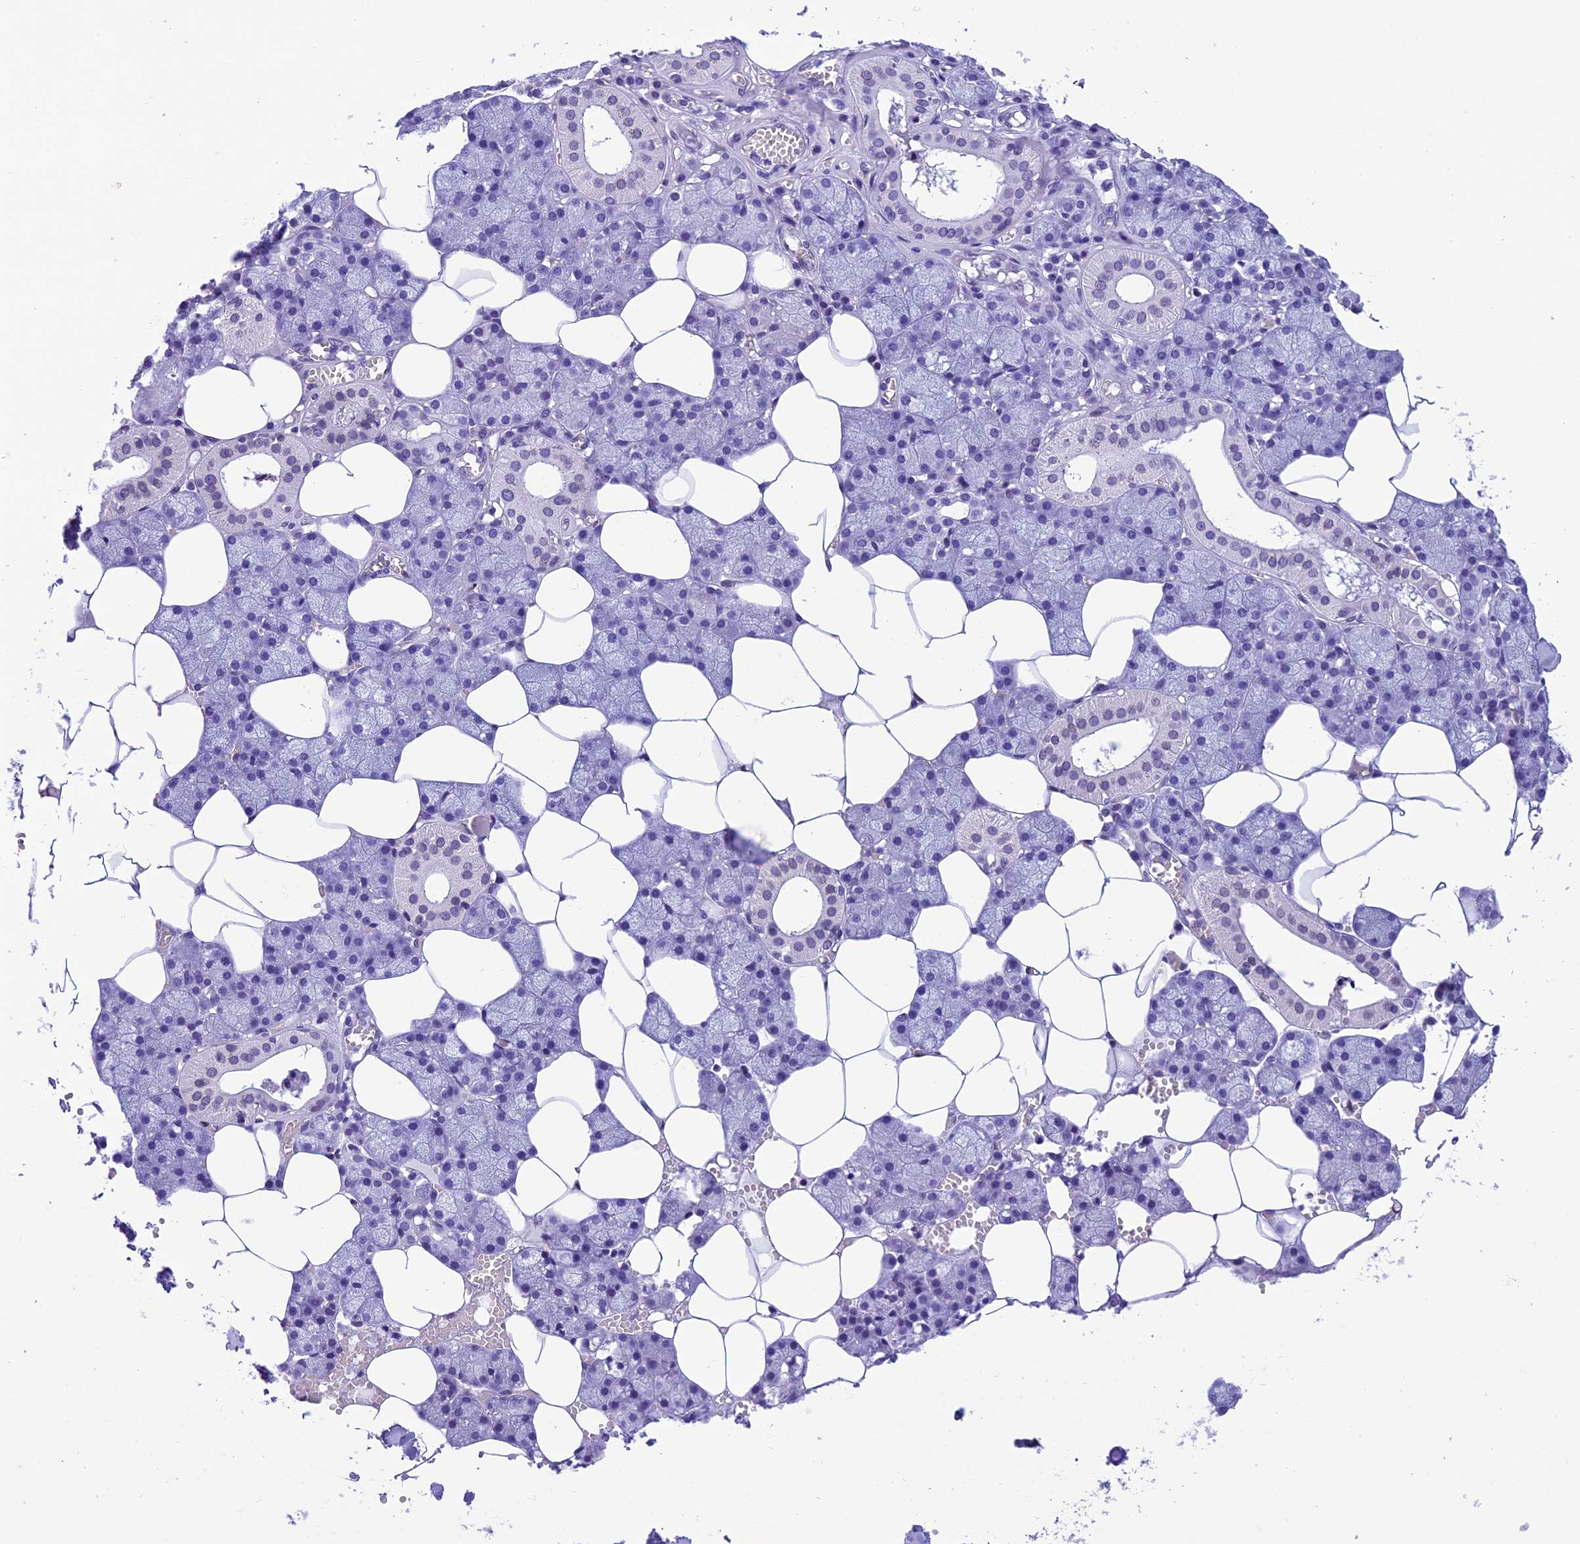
{"staining": {"intensity": "weak", "quantity": "<25%", "location": "cytoplasmic/membranous"}, "tissue": "salivary gland", "cell_type": "Glandular cells", "image_type": "normal", "snomed": [{"axis": "morphology", "description": "Normal tissue, NOS"}, {"axis": "topography", "description": "Salivary gland"}], "caption": "Immunohistochemical staining of unremarkable human salivary gland exhibits no significant positivity in glandular cells.", "gene": "METTL25", "patient": {"sex": "male", "age": 62}}